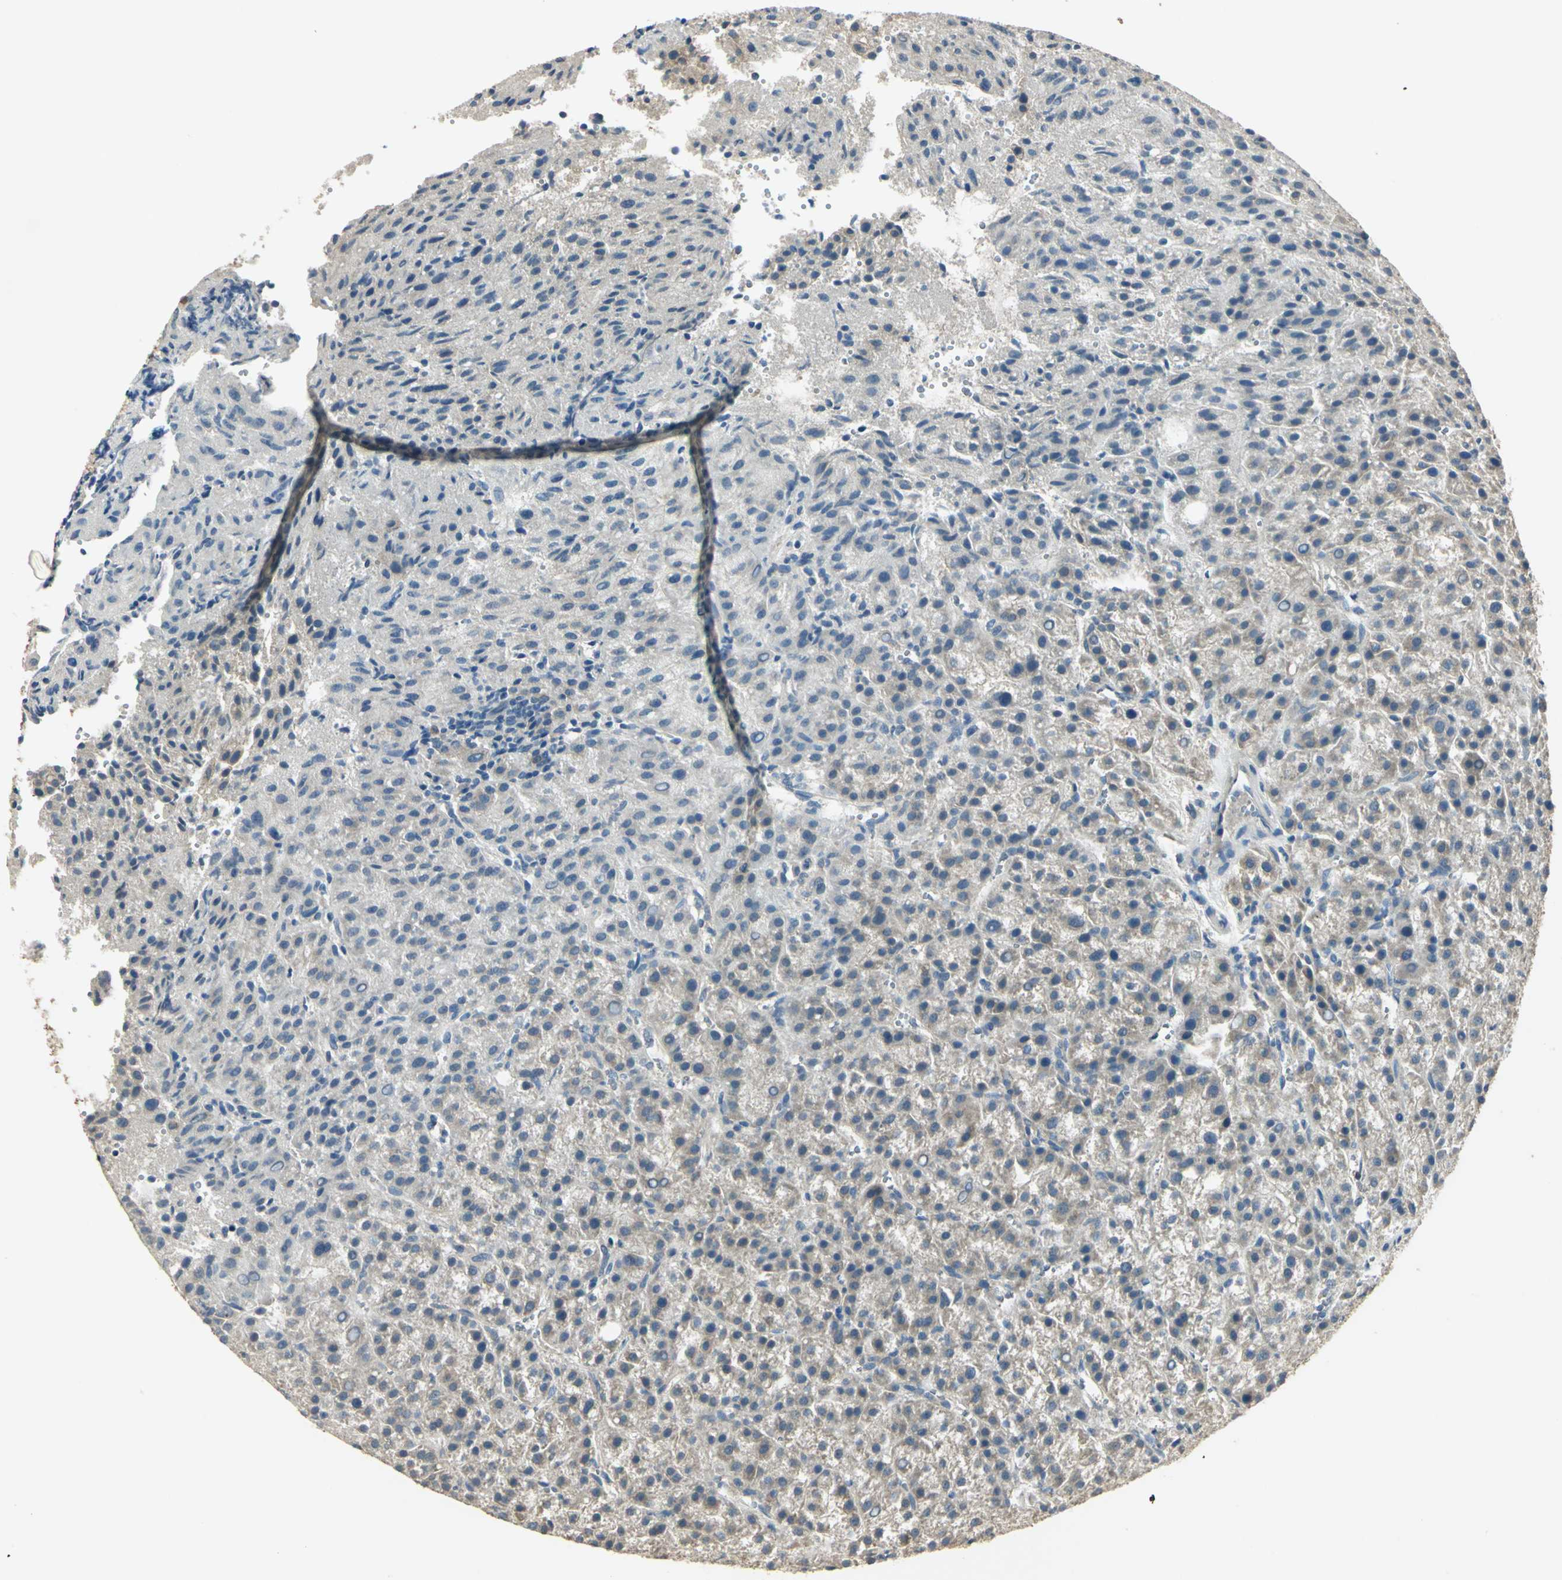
{"staining": {"intensity": "moderate", "quantity": "<25%", "location": "cytoplasmic/membranous"}, "tissue": "liver cancer", "cell_type": "Tumor cells", "image_type": "cancer", "snomed": [{"axis": "morphology", "description": "Carcinoma, Hepatocellular, NOS"}, {"axis": "topography", "description": "Liver"}], "caption": "Moderate cytoplasmic/membranous positivity is identified in about <25% of tumor cells in liver cancer.", "gene": "SHC2", "patient": {"sex": "female", "age": 58}}